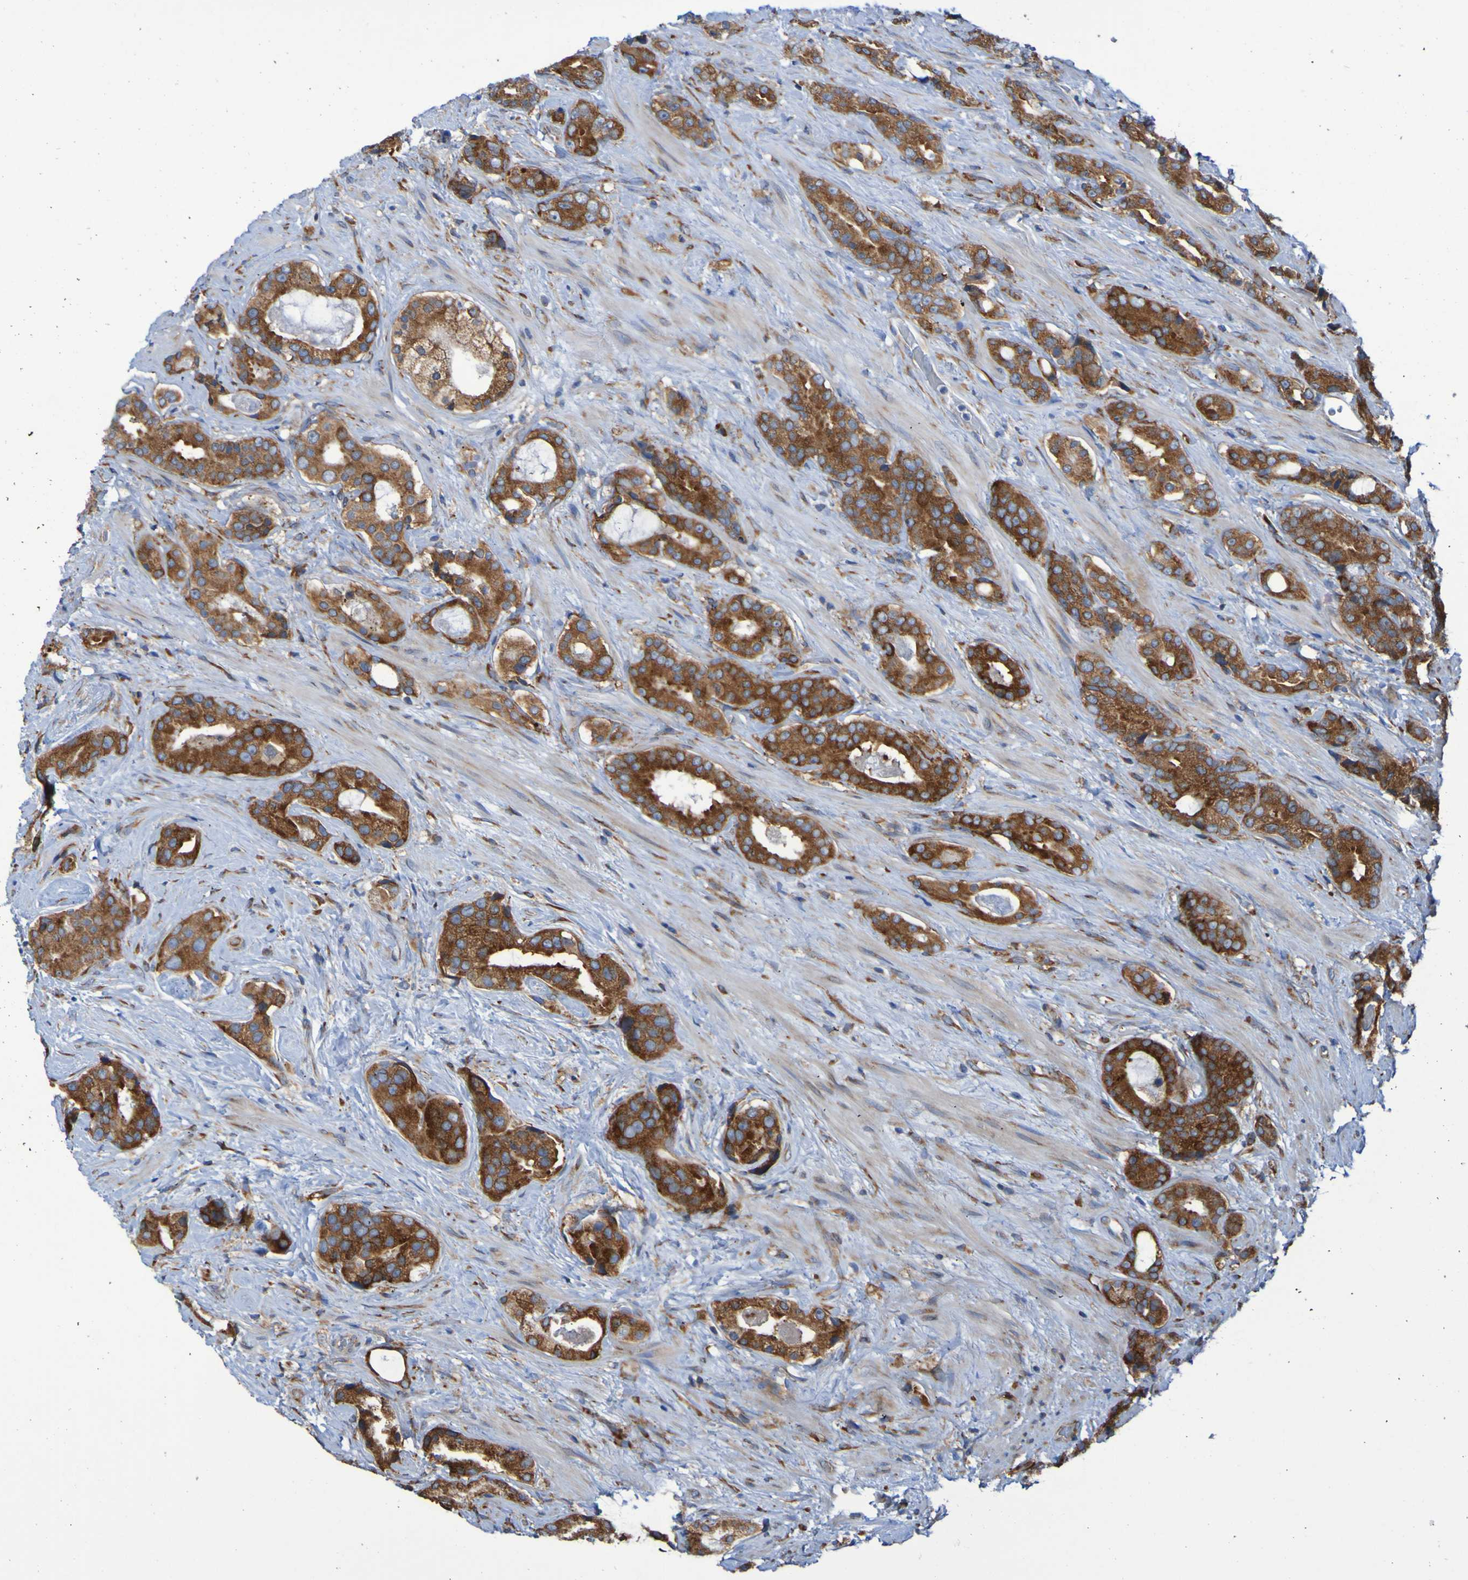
{"staining": {"intensity": "strong", "quantity": ">75%", "location": "cytoplasmic/membranous"}, "tissue": "prostate cancer", "cell_type": "Tumor cells", "image_type": "cancer", "snomed": [{"axis": "morphology", "description": "Adenocarcinoma, High grade"}, {"axis": "topography", "description": "Prostate"}], "caption": "Immunohistochemistry (IHC) of human prostate cancer reveals high levels of strong cytoplasmic/membranous positivity in about >75% of tumor cells.", "gene": "FKBP3", "patient": {"sex": "male", "age": 71}}